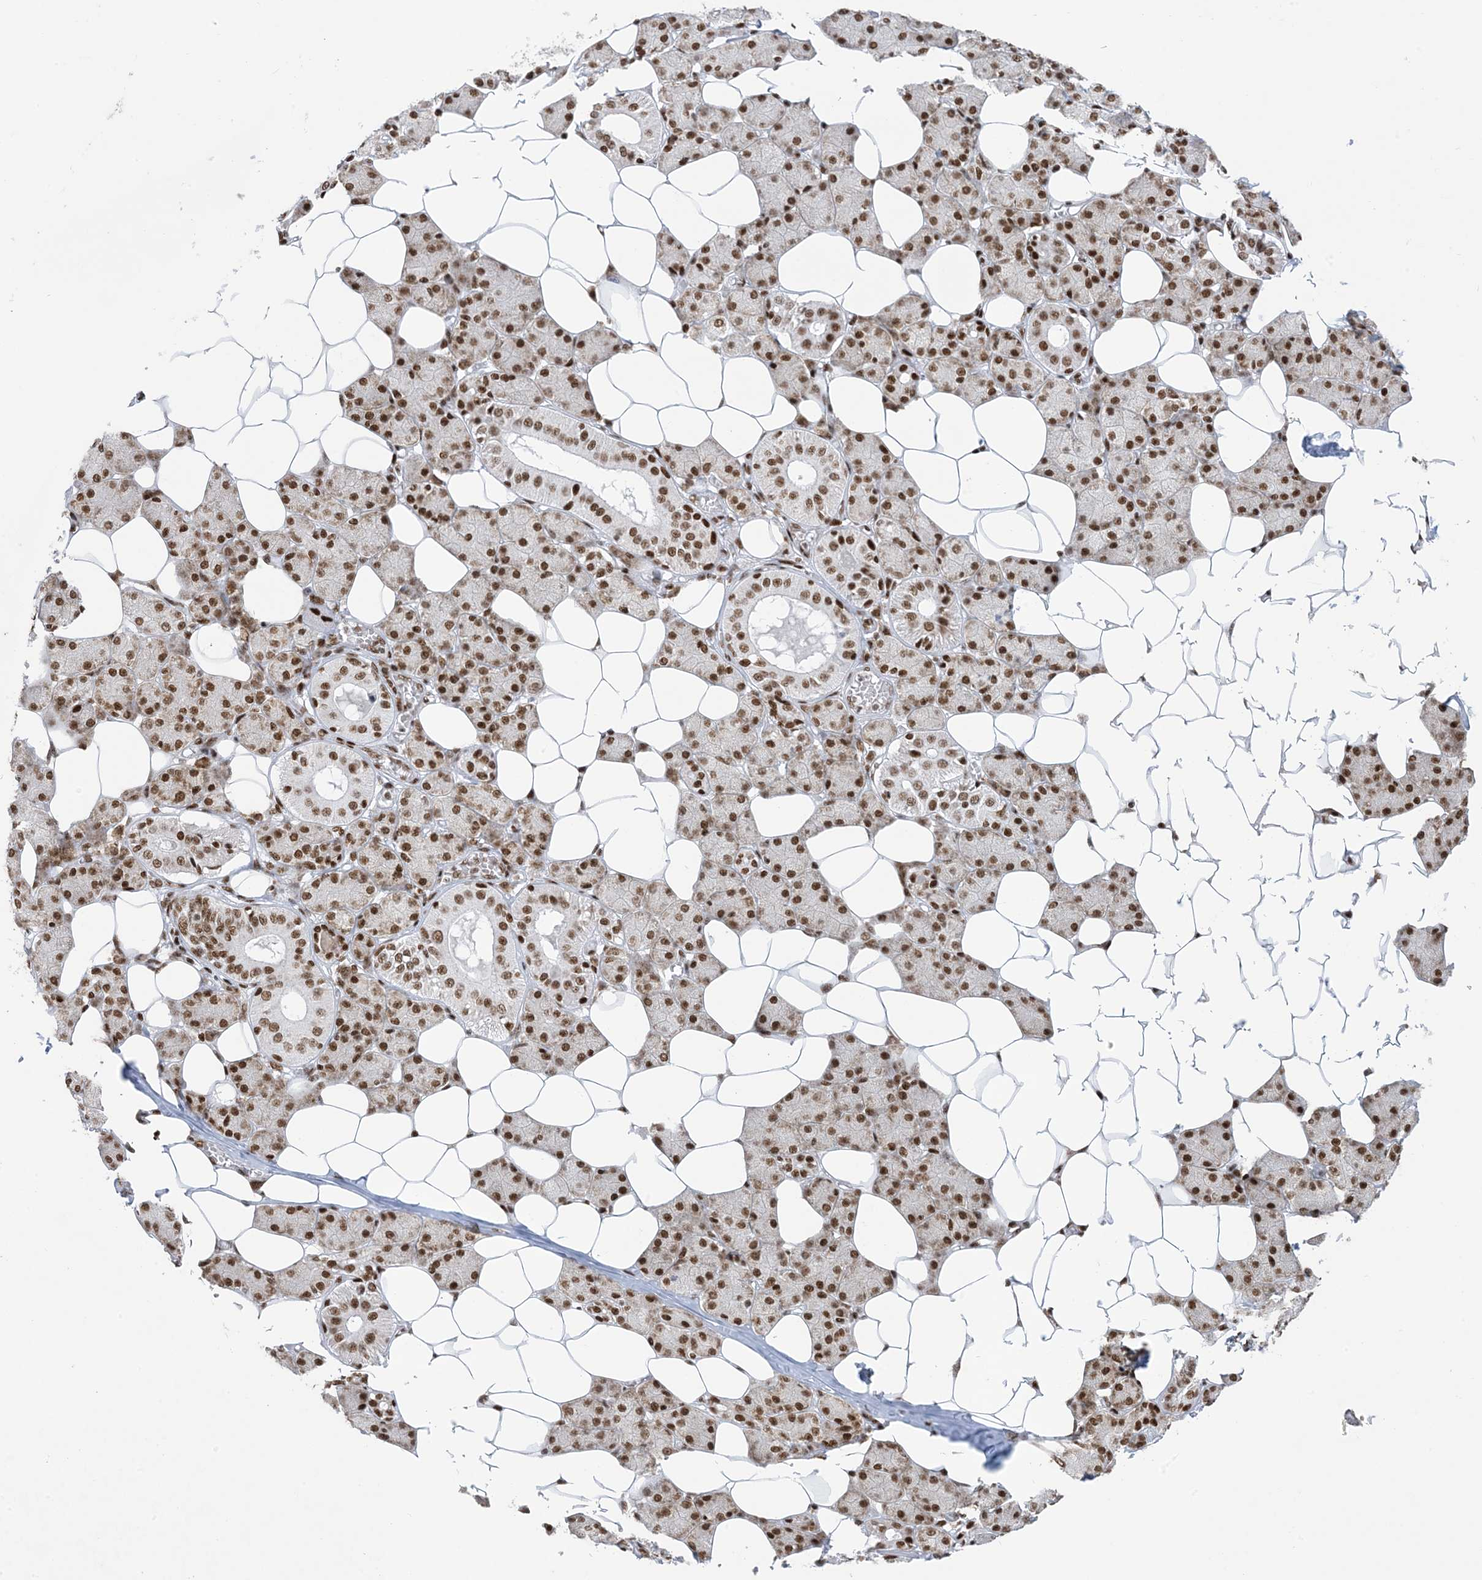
{"staining": {"intensity": "strong", "quantity": ">75%", "location": "nuclear"}, "tissue": "salivary gland", "cell_type": "Glandular cells", "image_type": "normal", "snomed": [{"axis": "morphology", "description": "Normal tissue, NOS"}, {"axis": "topography", "description": "Salivary gland"}], "caption": "Brown immunohistochemical staining in normal salivary gland displays strong nuclear expression in about >75% of glandular cells.", "gene": "PKNOX2", "patient": {"sex": "female", "age": 33}}